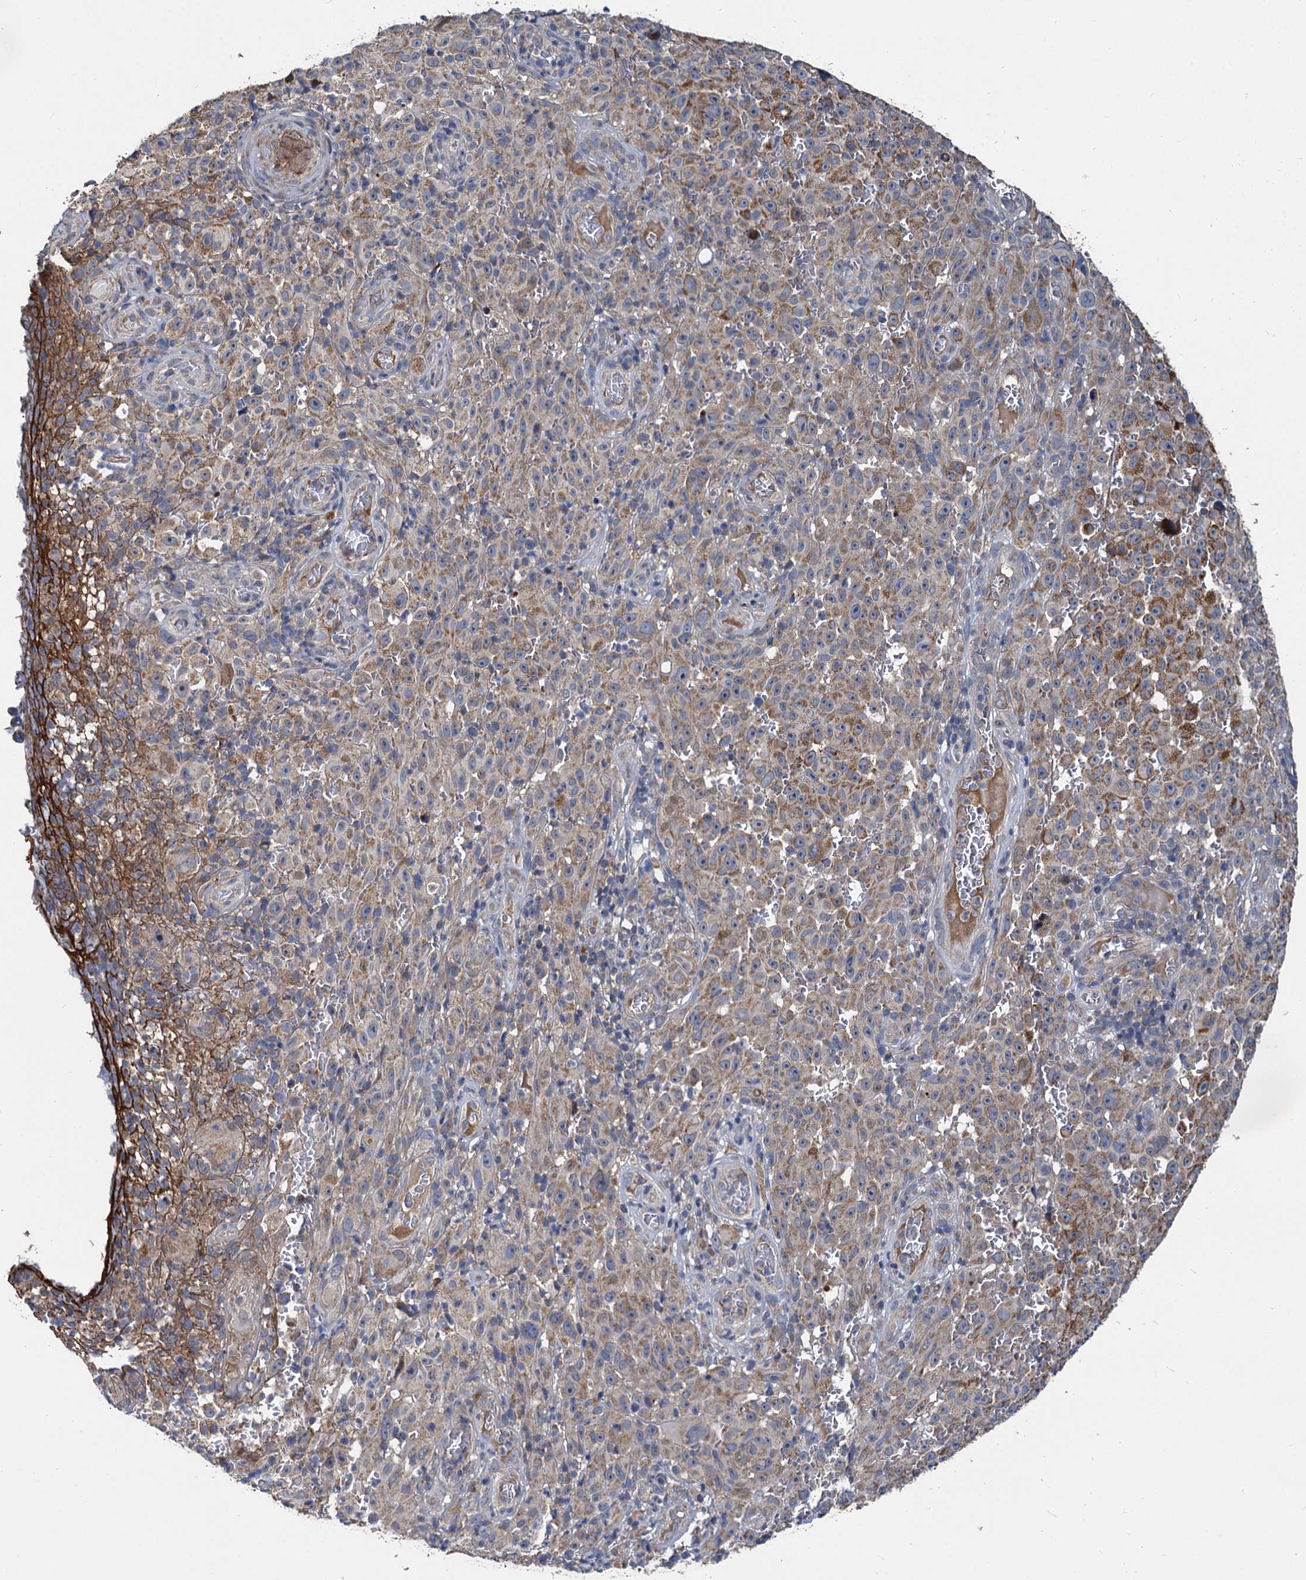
{"staining": {"intensity": "moderate", "quantity": "25%-75%", "location": "cytoplasmic/membranous"}, "tissue": "melanoma", "cell_type": "Tumor cells", "image_type": "cancer", "snomed": [{"axis": "morphology", "description": "Malignant melanoma, NOS"}, {"axis": "topography", "description": "Skin"}], "caption": "The histopathology image demonstrates immunohistochemical staining of malignant melanoma. There is moderate cytoplasmic/membranous staining is appreciated in approximately 25%-75% of tumor cells. (Brightfield microscopy of DAB IHC at high magnification).", "gene": "SPRYD3", "patient": {"sex": "female", "age": 82}}